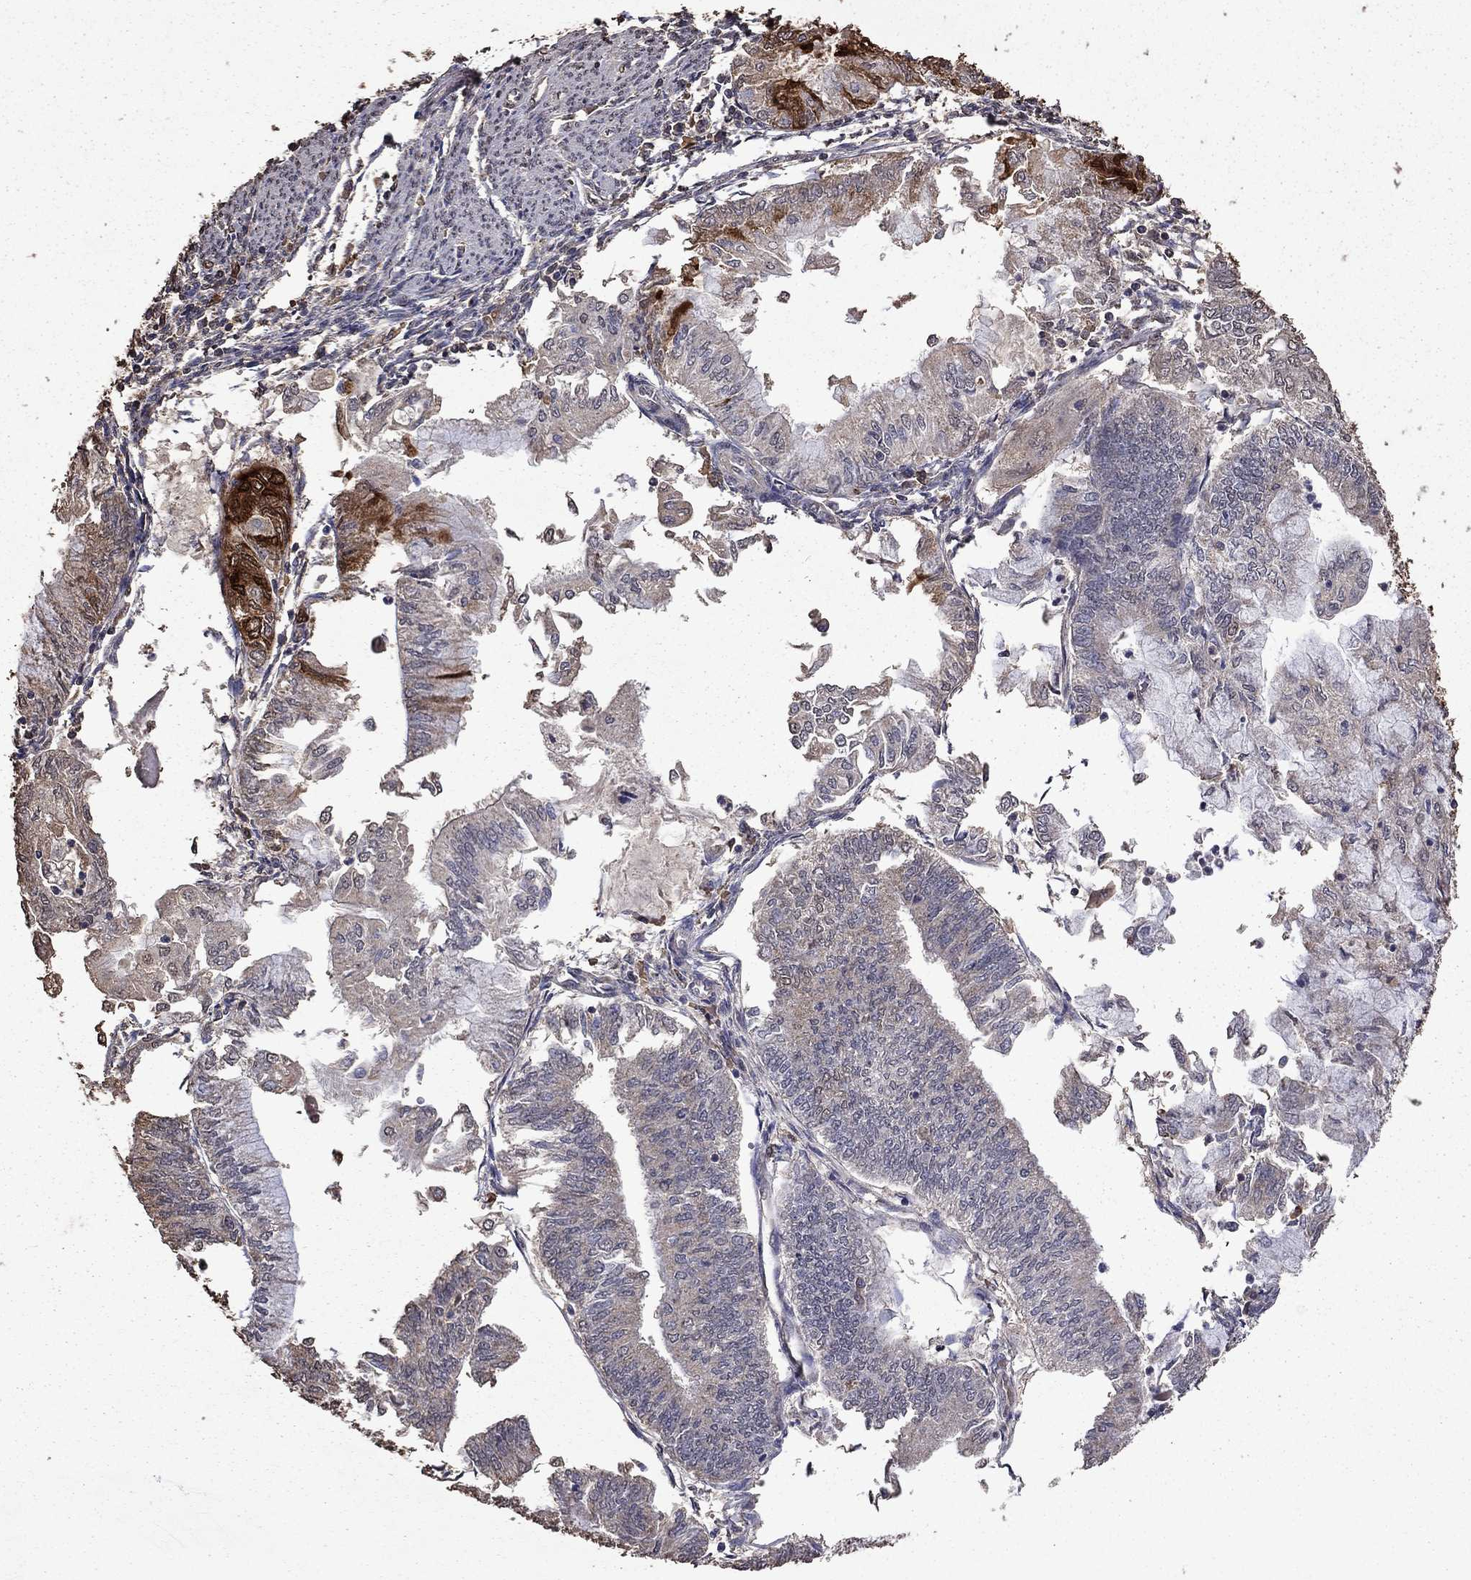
{"staining": {"intensity": "strong", "quantity": "<25%", "location": "cytoplasmic/membranous"}, "tissue": "endometrial cancer", "cell_type": "Tumor cells", "image_type": "cancer", "snomed": [{"axis": "morphology", "description": "Adenocarcinoma, NOS"}, {"axis": "topography", "description": "Endometrium"}], "caption": "Immunohistochemistry (IHC) image of neoplastic tissue: endometrial cancer stained using immunohistochemistry (IHC) shows medium levels of strong protein expression localized specifically in the cytoplasmic/membranous of tumor cells, appearing as a cytoplasmic/membranous brown color.", "gene": "SERPINA5", "patient": {"sex": "female", "age": 59}}